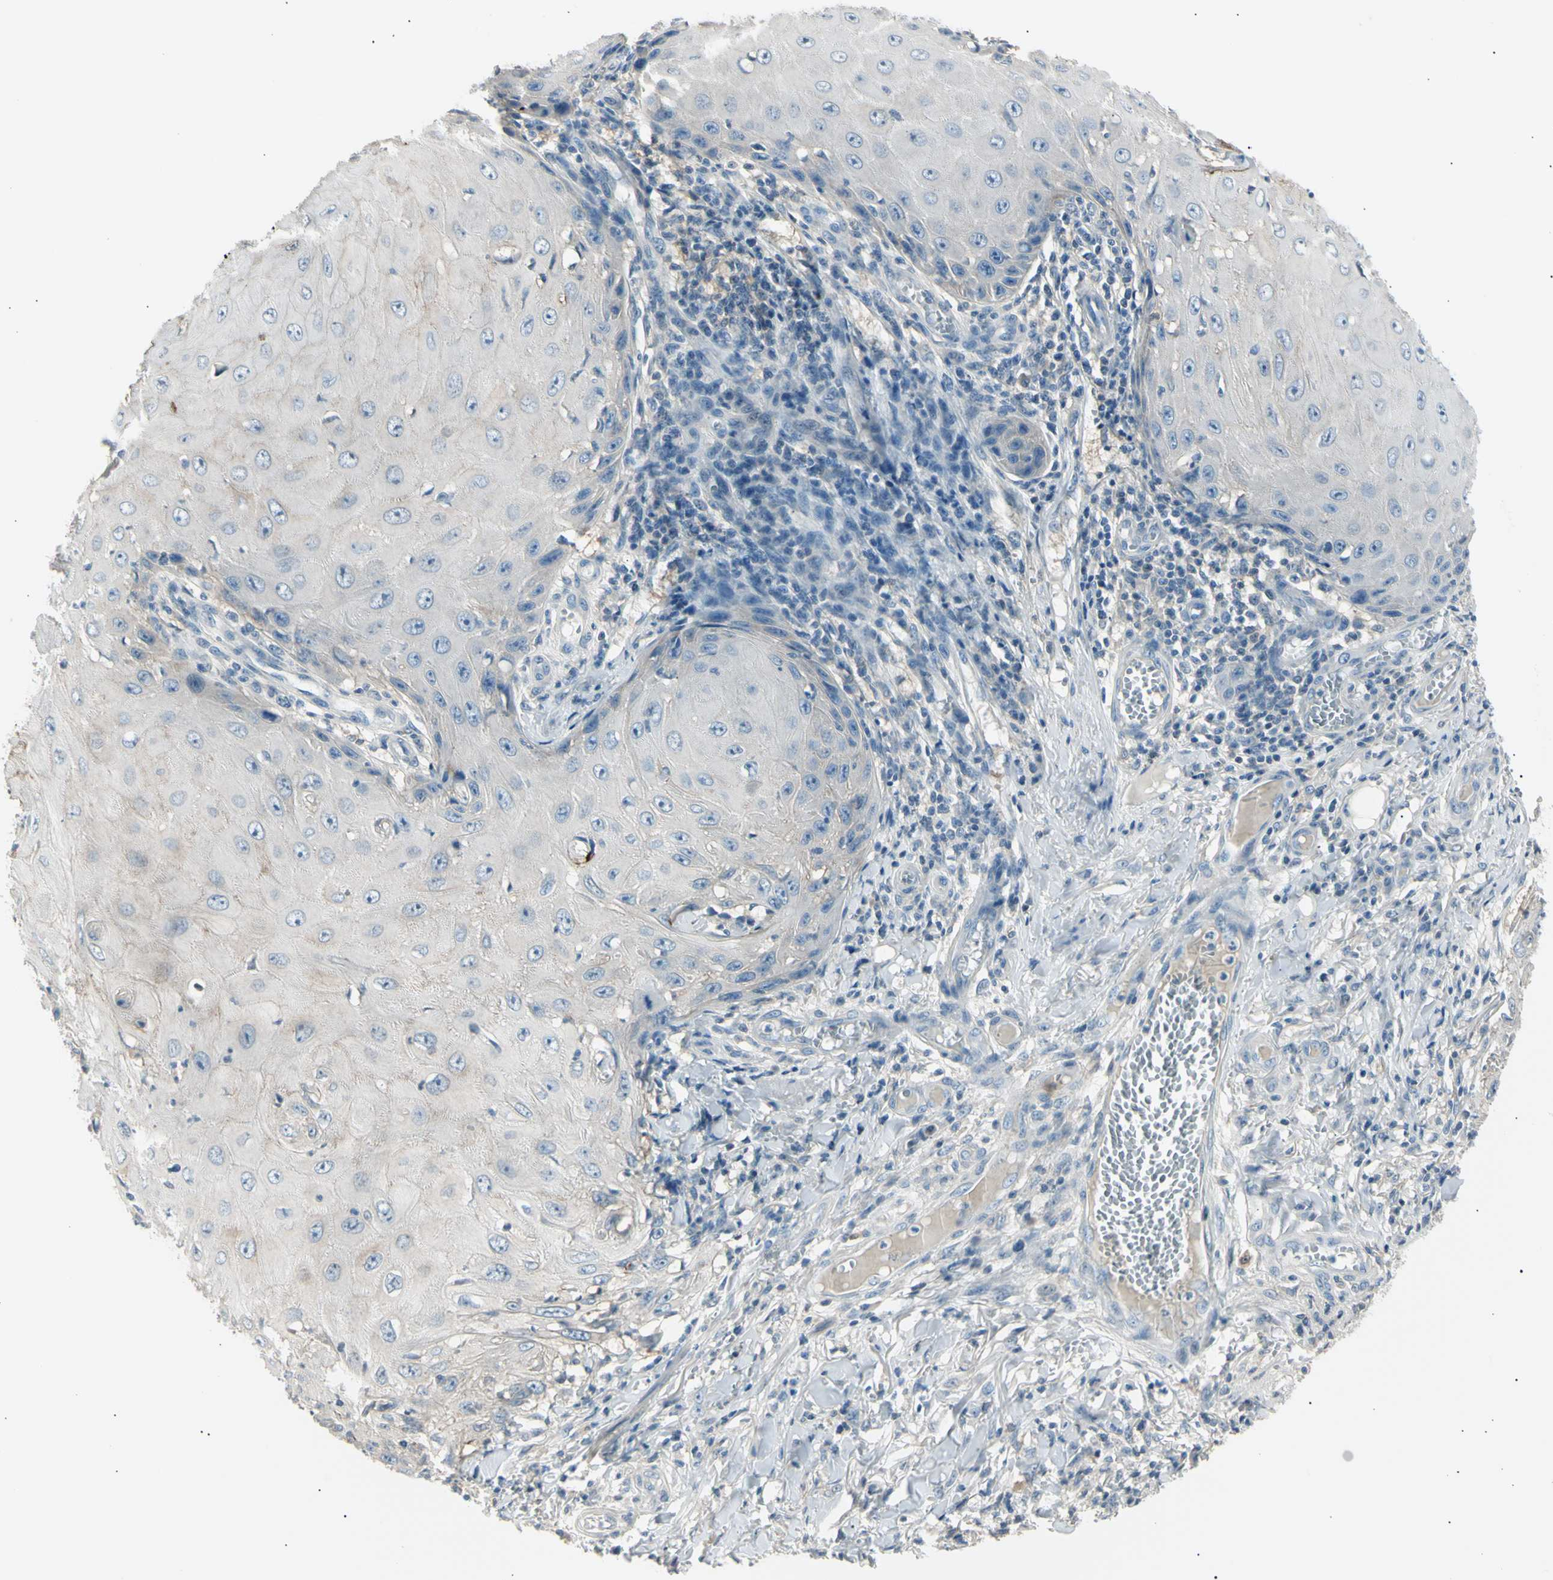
{"staining": {"intensity": "negative", "quantity": "none", "location": "none"}, "tissue": "skin cancer", "cell_type": "Tumor cells", "image_type": "cancer", "snomed": [{"axis": "morphology", "description": "Squamous cell carcinoma, NOS"}, {"axis": "topography", "description": "Skin"}], "caption": "This micrograph is of skin squamous cell carcinoma stained with immunohistochemistry to label a protein in brown with the nuclei are counter-stained blue. There is no positivity in tumor cells.", "gene": "LHPP", "patient": {"sex": "female", "age": 73}}